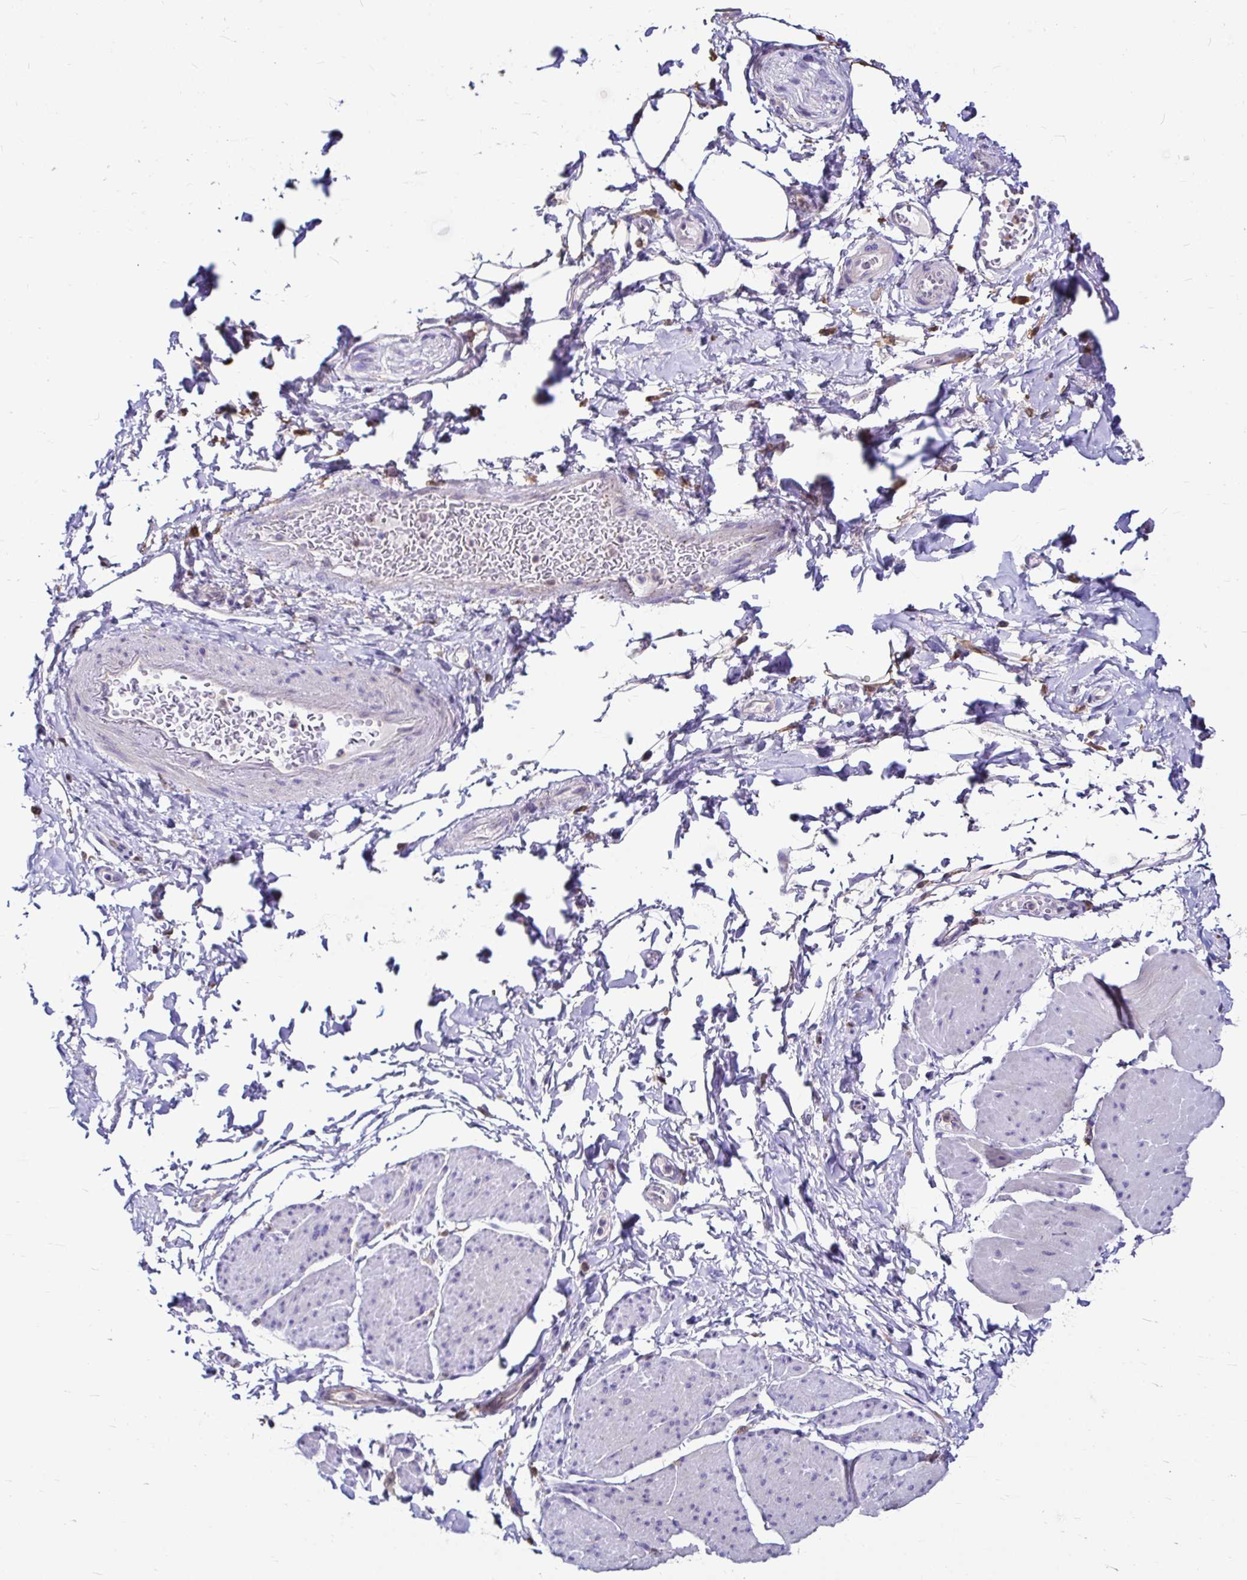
{"staining": {"intensity": "moderate", "quantity": "<25%", "location": "cytoplasmic/membranous"}, "tissue": "adipose tissue", "cell_type": "Adipocytes", "image_type": "normal", "snomed": [{"axis": "morphology", "description": "Normal tissue, NOS"}, {"axis": "topography", "description": "Urinary bladder"}, {"axis": "topography", "description": "Peripheral nerve tissue"}], "caption": "Moderate cytoplasmic/membranous staining for a protein is present in approximately <25% of adipocytes of unremarkable adipose tissue using immunohistochemistry.", "gene": "IDH1", "patient": {"sex": "female", "age": 60}}